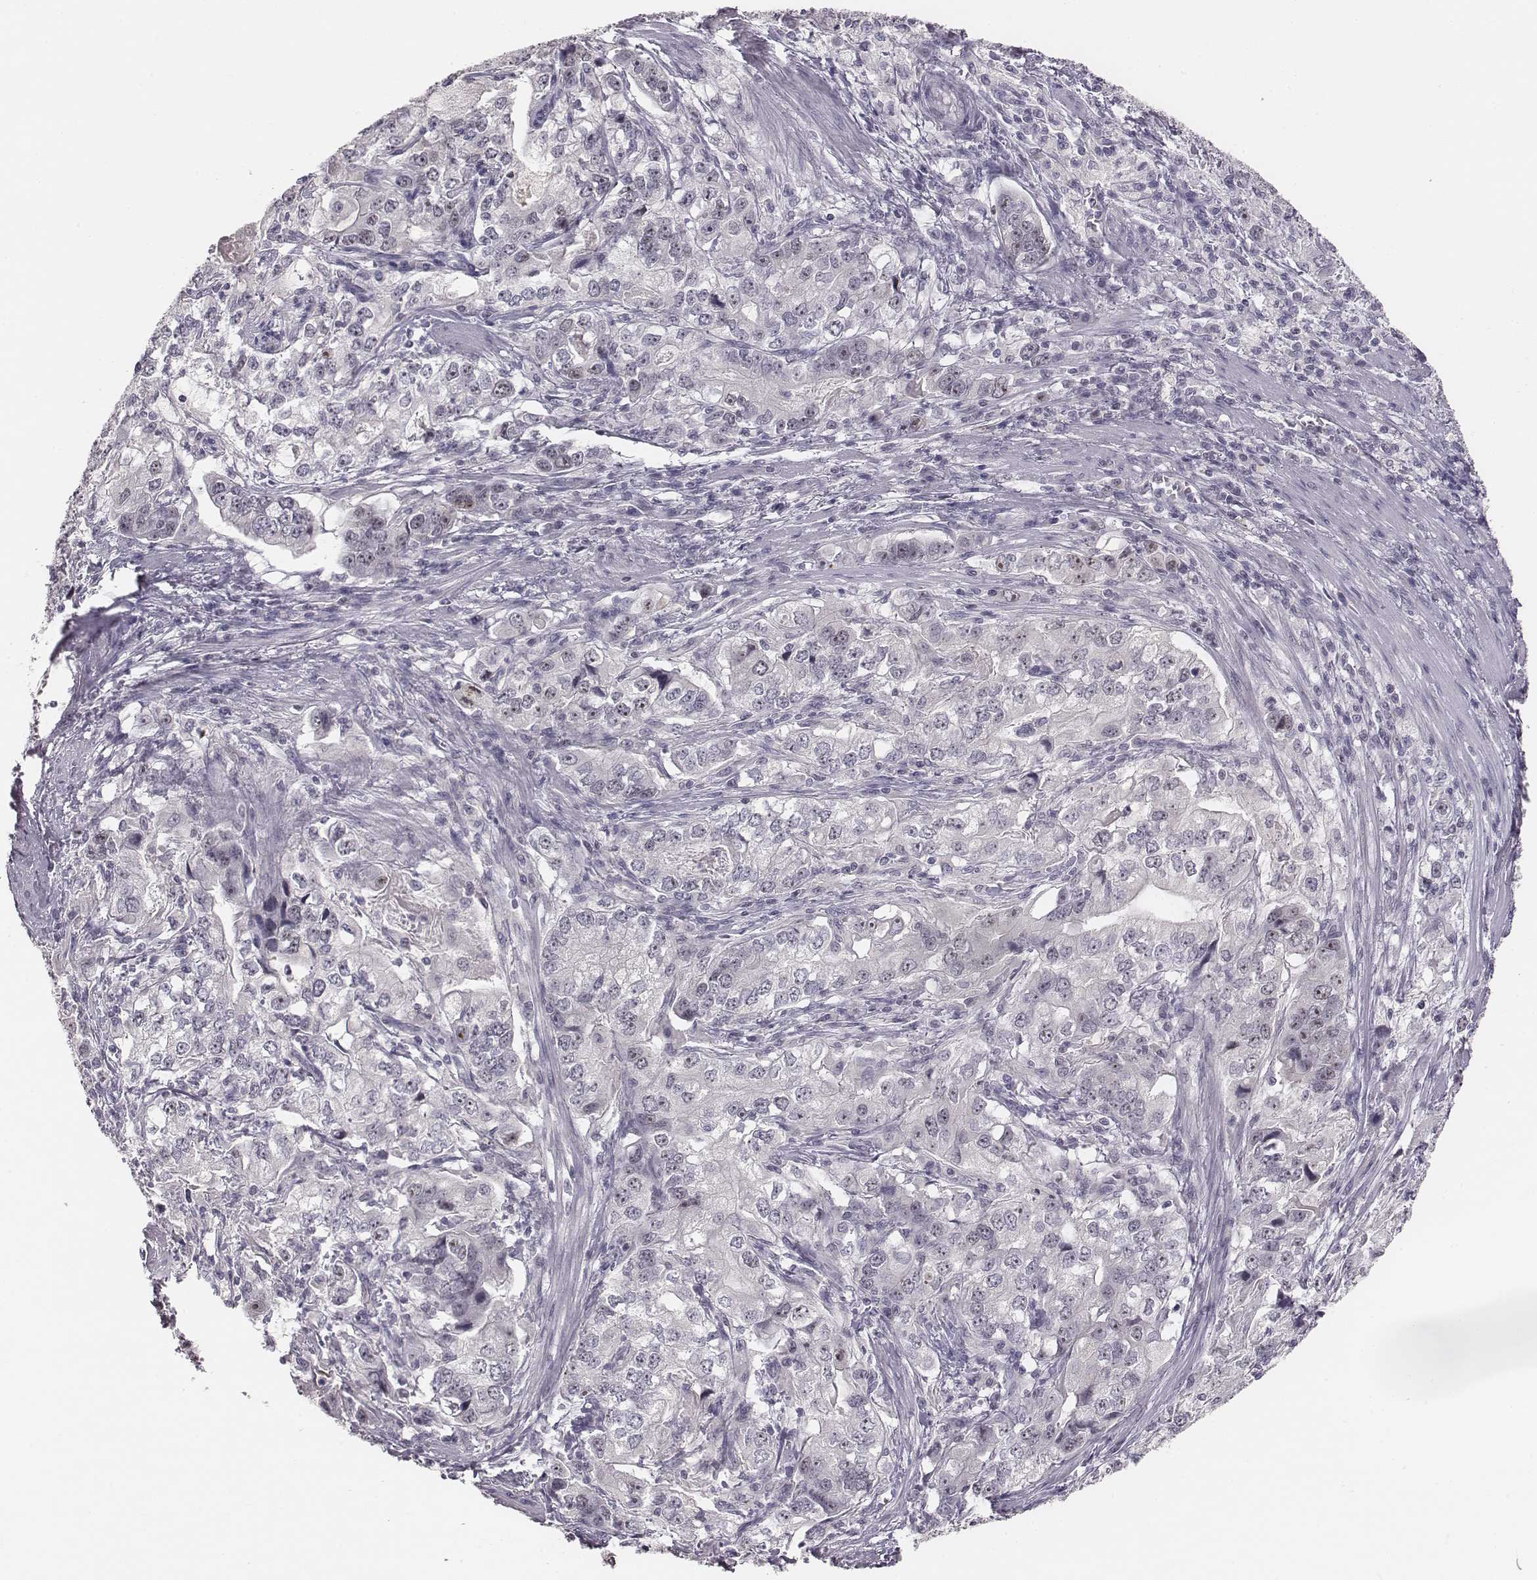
{"staining": {"intensity": "negative", "quantity": "none", "location": "none"}, "tissue": "stomach cancer", "cell_type": "Tumor cells", "image_type": "cancer", "snomed": [{"axis": "morphology", "description": "Adenocarcinoma, NOS"}, {"axis": "topography", "description": "Stomach, lower"}], "caption": "This is an immunohistochemistry image of human stomach adenocarcinoma. There is no positivity in tumor cells.", "gene": "NIFK", "patient": {"sex": "female", "age": 72}}